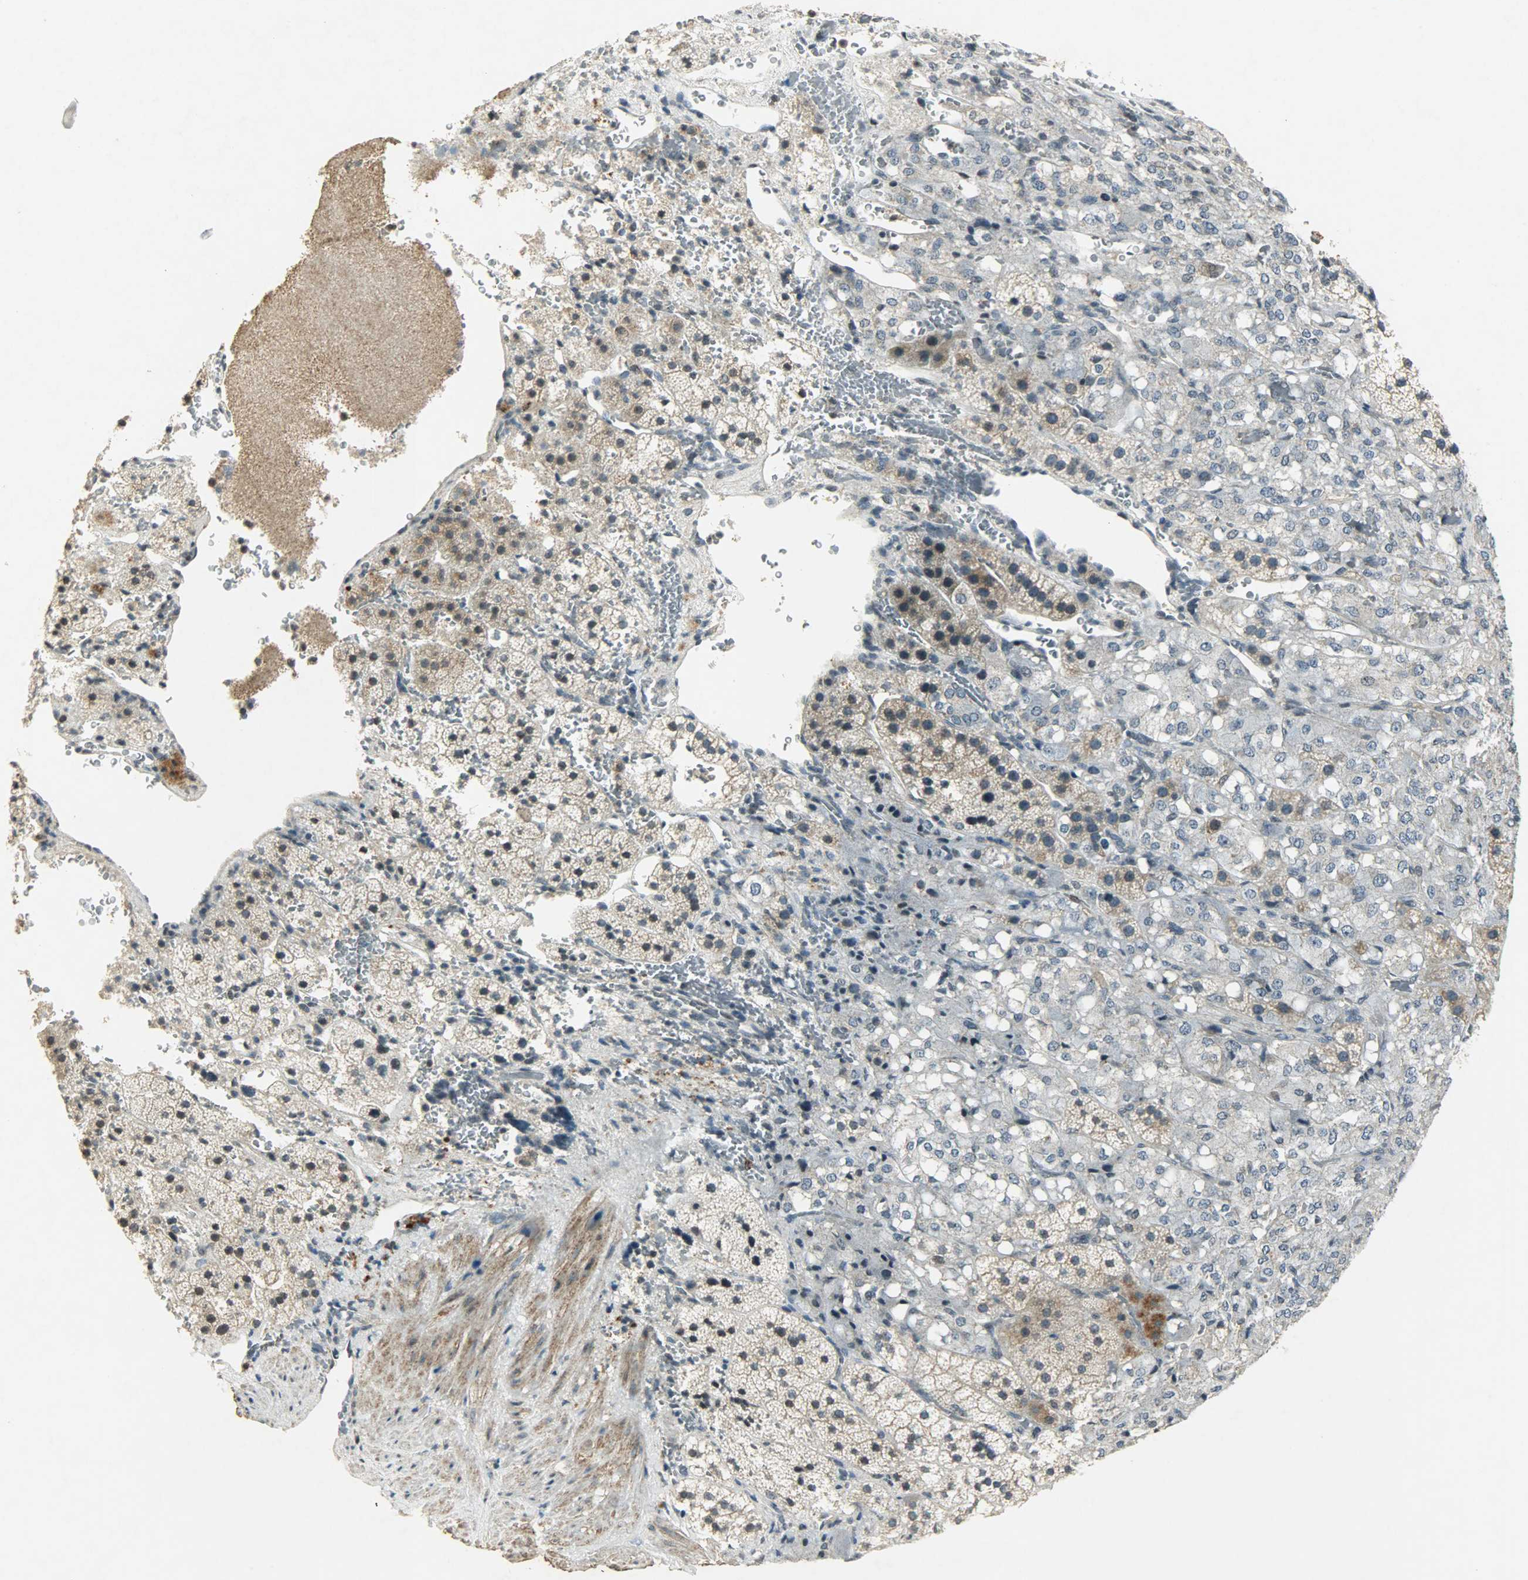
{"staining": {"intensity": "moderate", "quantity": "25%-75%", "location": "cytoplasmic/membranous,nuclear"}, "tissue": "adrenal gland", "cell_type": "Glandular cells", "image_type": "normal", "snomed": [{"axis": "morphology", "description": "Normal tissue, NOS"}, {"axis": "topography", "description": "Adrenal gland"}], "caption": "This is an image of immunohistochemistry staining of unremarkable adrenal gland, which shows moderate expression in the cytoplasmic/membranous,nuclear of glandular cells.", "gene": "AURKB", "patient": {"sex": "female", "age": 44}}